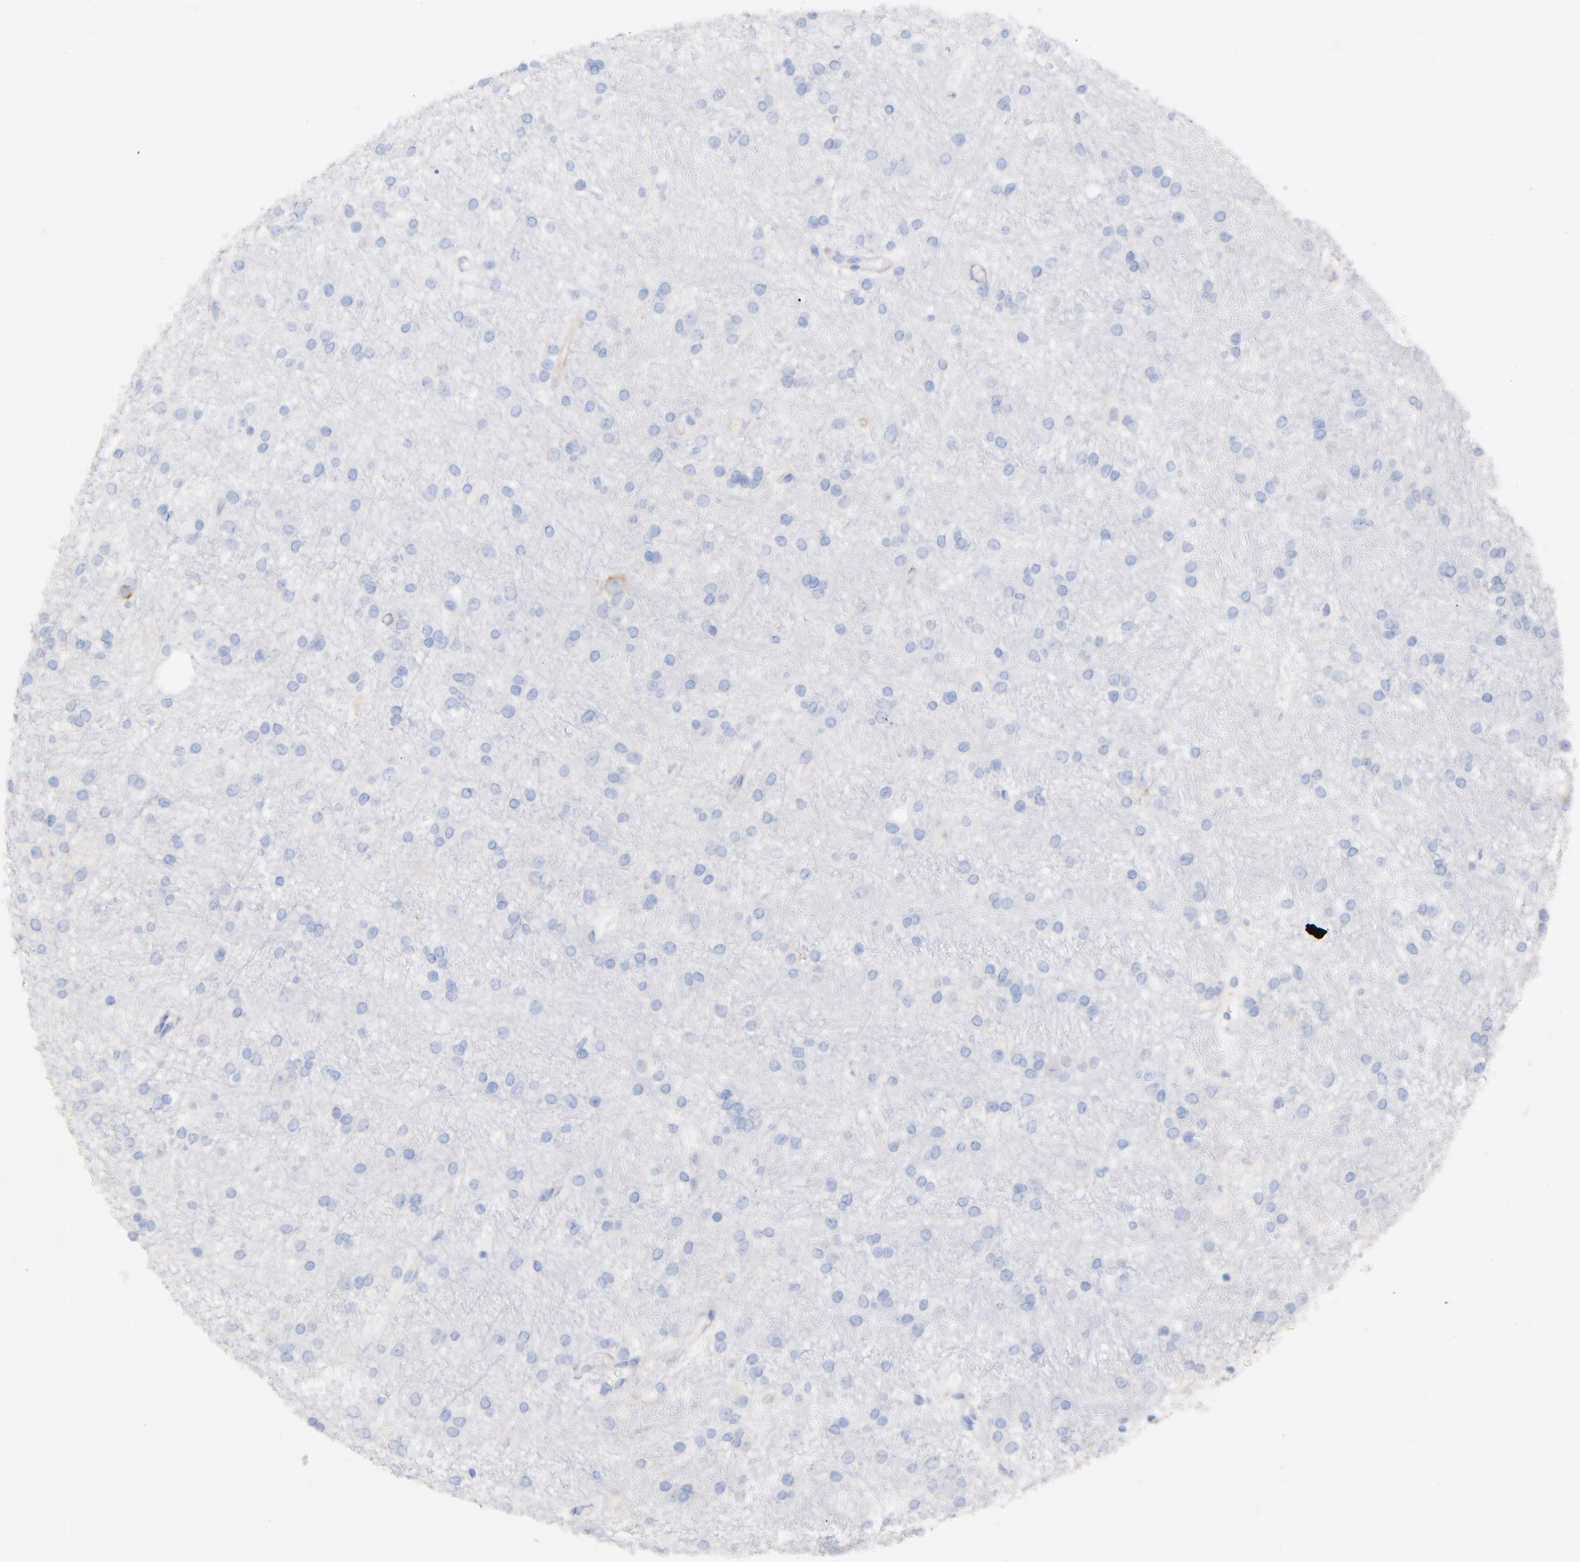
{"staining": {"intensity": "negative", "quantity": "none", "location": "none"}, "tissue": "glioma", "cell_type": "Tumor cells", "image_type": "cancer", "snomed": [{"axis": "morphology", "description": "Glioma, malignant, High grade"}, {"axis": "topography", "description": "Brain"}], "caption": "Tumor cells are negative for protein expression in human glioma.", "gene": "KIT", "patient": {"sex": "female", "age": 50}}